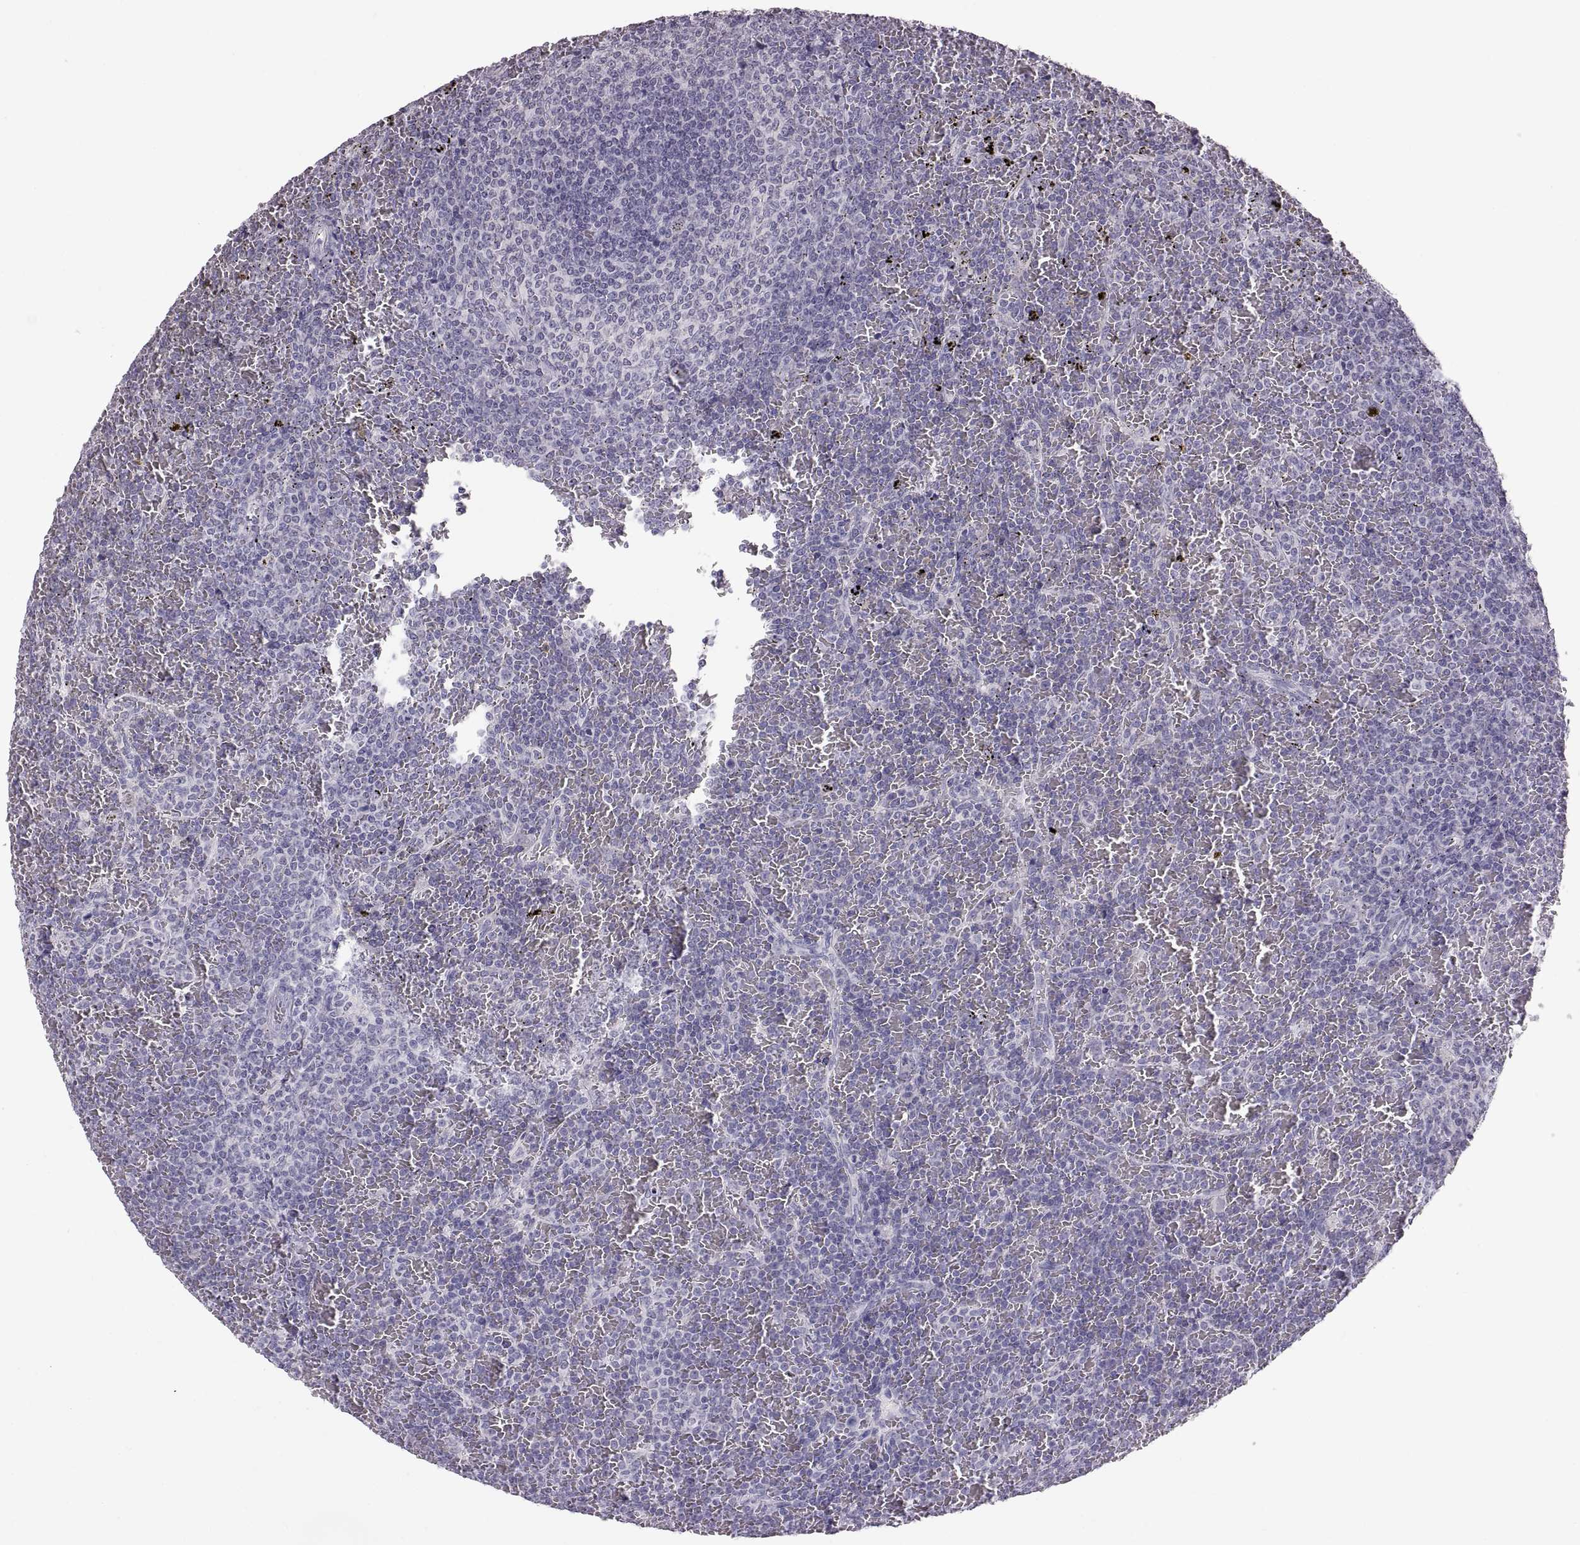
{"staining": {"intensity": "negative", "quantity": "none", "location": "none"}, "tissue": "lymphoma", "cell_type": "Tumor cells", "image_type": "cancer", "snomed": [{"axis": "morphology", "description": "Malignant lymphoma, non-Hodgkin's type, Low grade"}, {"axis": "topography", "description": "Spleen"}], "caption": "High power microscopy image of an immunohistochemistry (IHC) histopathology image of lymphoma, revealing no significant staining in tumor cells.", "gene": "WBP2NL", "patient": {"sex": "female", "age": 77}}